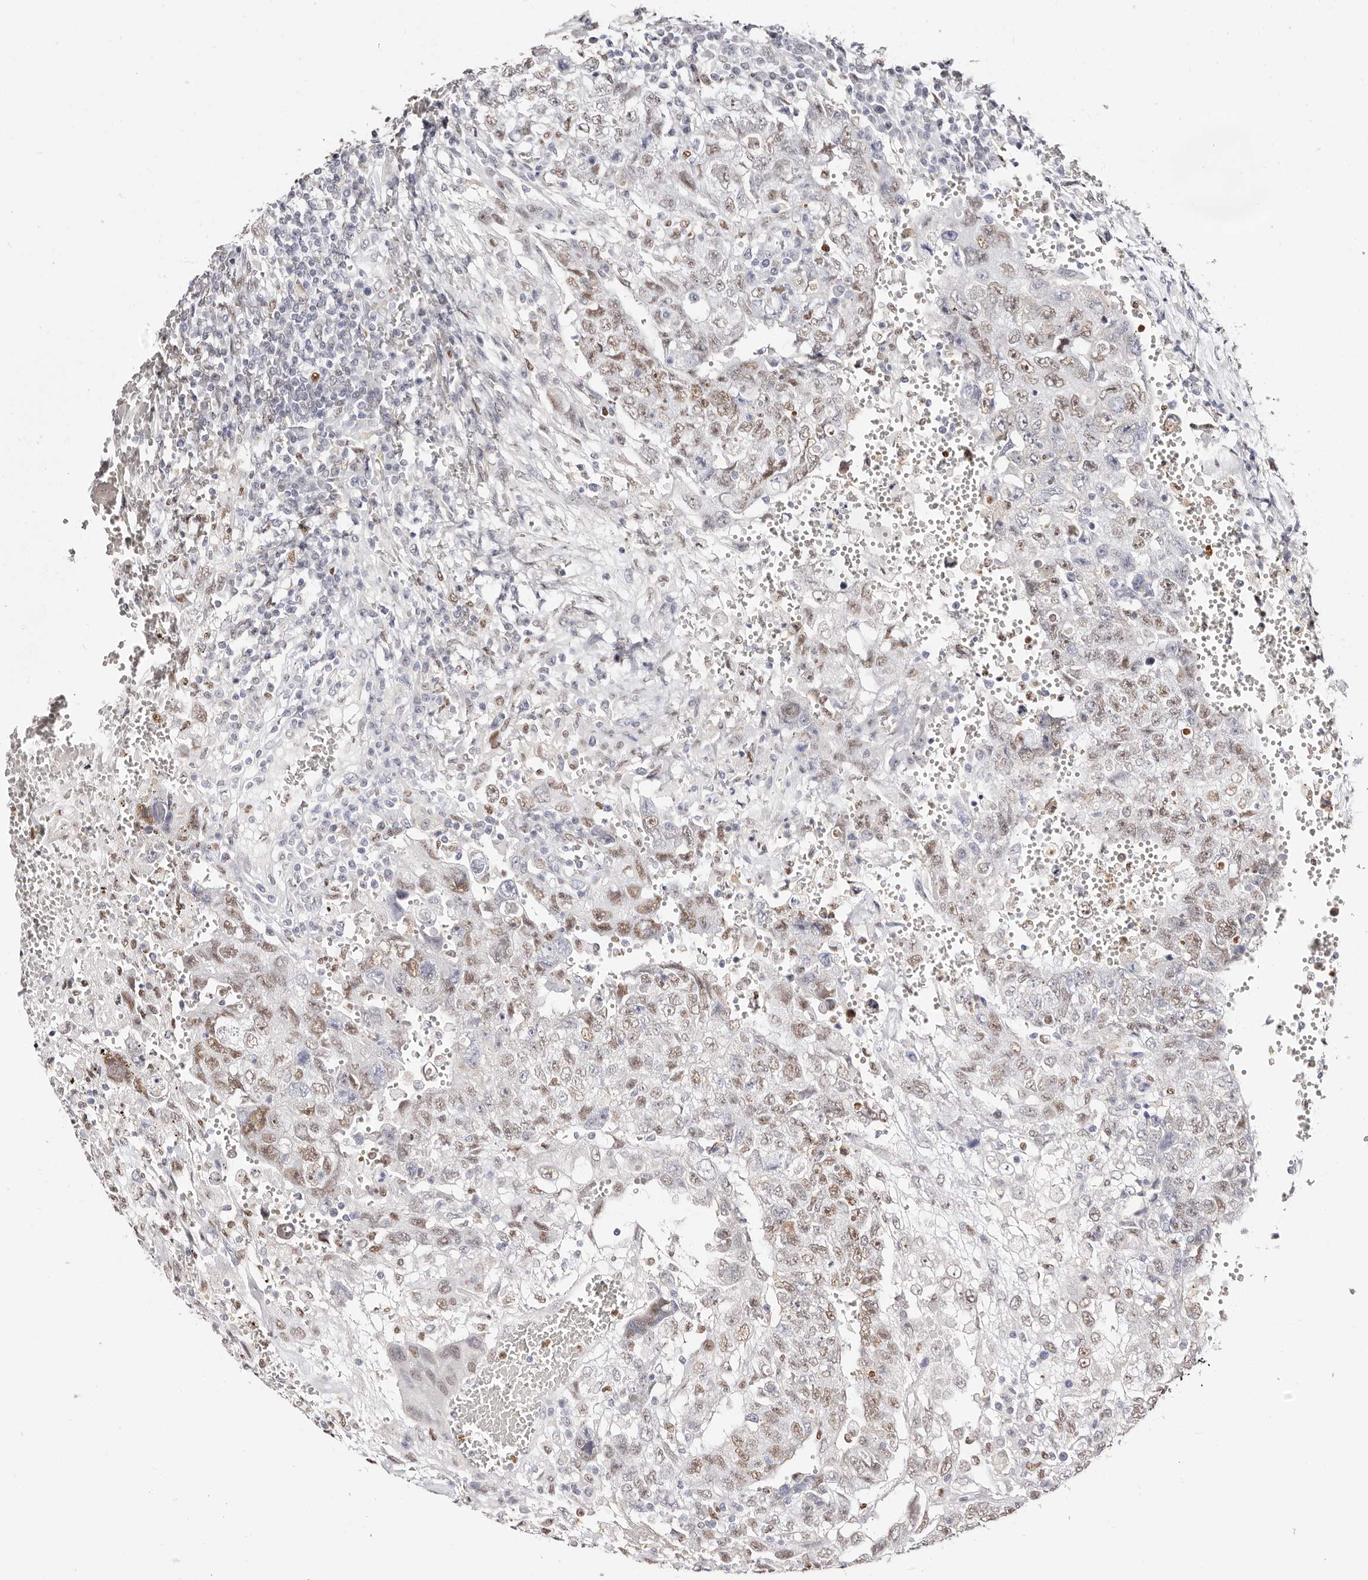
{"staining": {"intensity": "weak", "quantity": ">75%", "location": "nuclear"}, "tissue": "testis cancer", "cell_type": "Tumor cells", "image_type": "cancer", "snomed": [{"axis": "morphology", "description": "Carcinoma, Embryonal, NOS"}, {"axis": "topography", "description": "Testis"}], "caption": "An IHC image of neoplastic tissue is shown. Protein staining in brown highlights weak nuclear positivity in testis cancer (embryonal carcinoma) within tumor cells.", "gene": "TKT", "patient": {"sex": "male", "age": 26}}